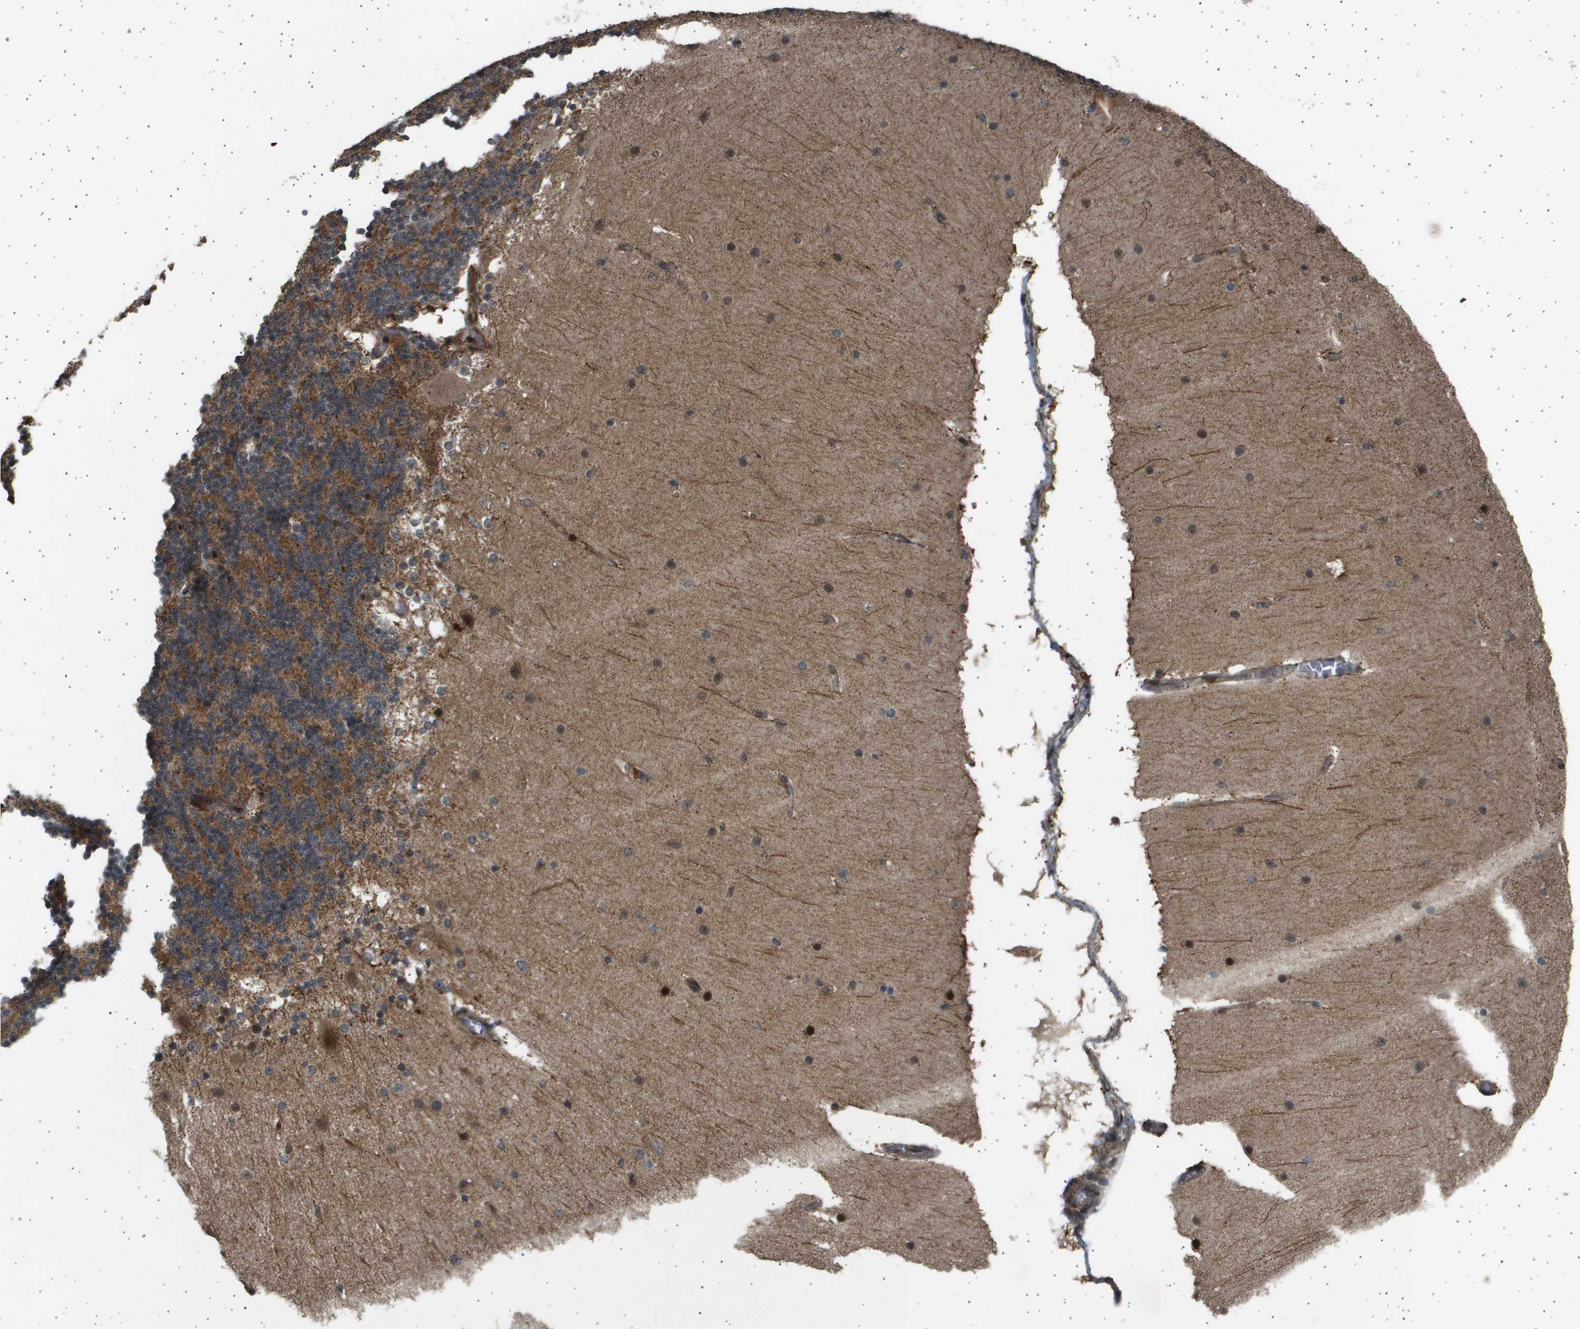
{"staining": {"intensity": "strong", "quantity": "25%-75%", "location": "cytoplasmic/membranous"}, "tissue": "cerebellum", "cell_type": "Cells in granular layer", "image_type": "normal", "snomed": [{"axis": "morphology", "description": "Normal tissue, NOS"}, {"axis": "topography", "description": "Cerebellum"}], "caption": "High-magnification brightfield microscopy of normal cerebellum stained with DAB (brown) and counterstained with hematoxylin (blue). cells in granular layer exhibit strong cytoplasmic/membranous staining is seen in approximately25%-75% of cells. (DAB IHC with brightfield microscopy, high magnification).", "gene": "TNRC6A", "patient": {"sex": "female", "age": 19}}